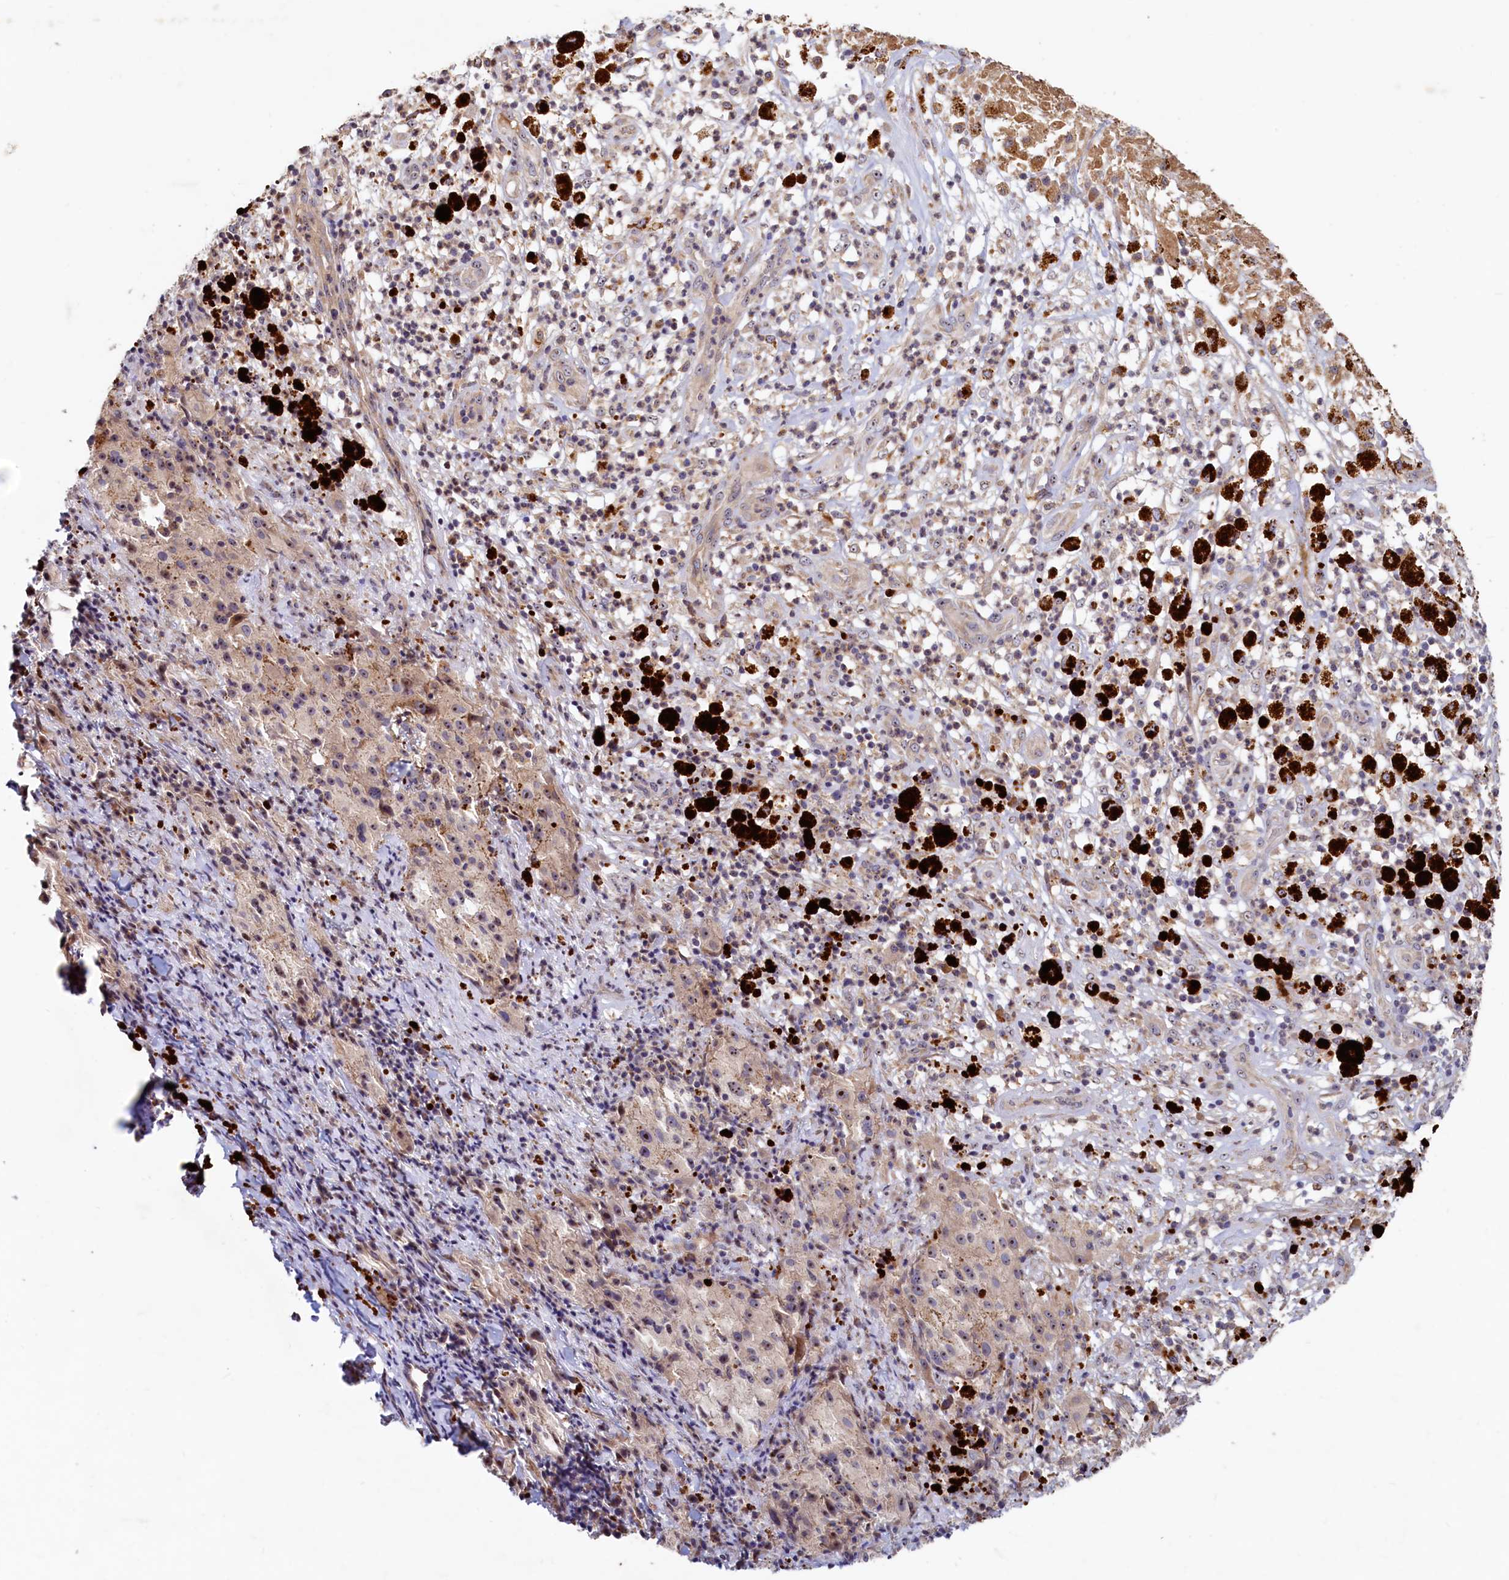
{"staining": {"intensity": "weak", "quantity": "25%-75%", "location": "nuclear"}, "tissue": "melanoma", "cell_type": "Tumor cells", "image_type": "cancer", "snomed": [{"axis": "morphology", "description": "Necrosis, NOS"}, {"axis": "morphology", "description": "Malignant melanoma, NOS"}, {"axis": "topography", "description": "Skin"}], "caption": "Immunohistochemical staining of melanoma reveals low levels of weak nuclear positivity in approximately 25%-75% of tumor cells.", "gene": "RGS7BP", "patient": {"sex": "female", "age": 87}}